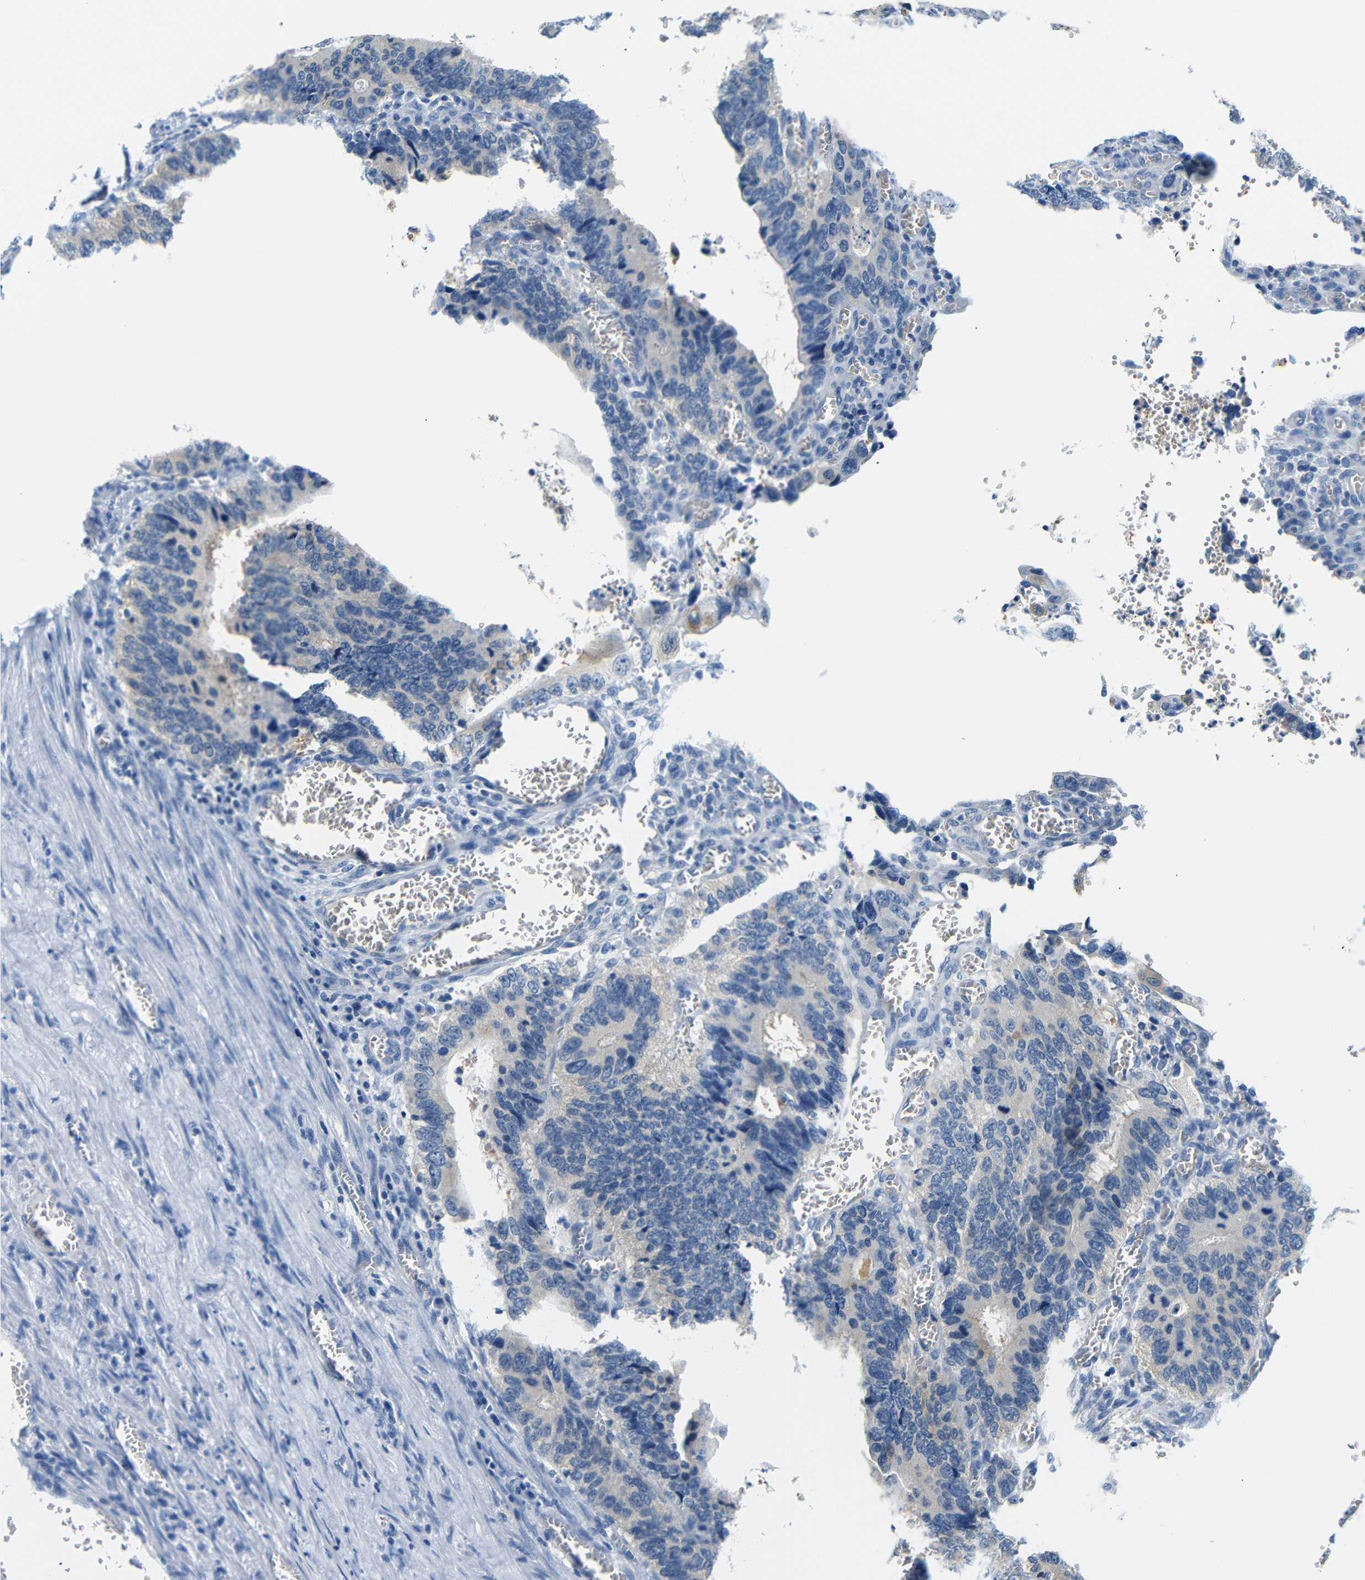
{"staining": {"intensity": "weak", "quantity": "25%-75%", "location": "cytoplasmic/membranous"}, "tissue": "colorectal cancer", "cell_type": "Tumor cells", "image_type": "cancer", "snomed": [{"axis": "morphology", "description": "Adenocarcinoma, NOS"}, {"axis": "topography", "description": "Colon"}], "caption": "Tumor cells show weak cytoplasmic/membranous expression in about 25%-75% of cells in colorectal adenocarcinoma. (IHC, brightfield microscopy, high magnification).", "gene": "SFN", "patient": {"sex": "male", "age": 72}}